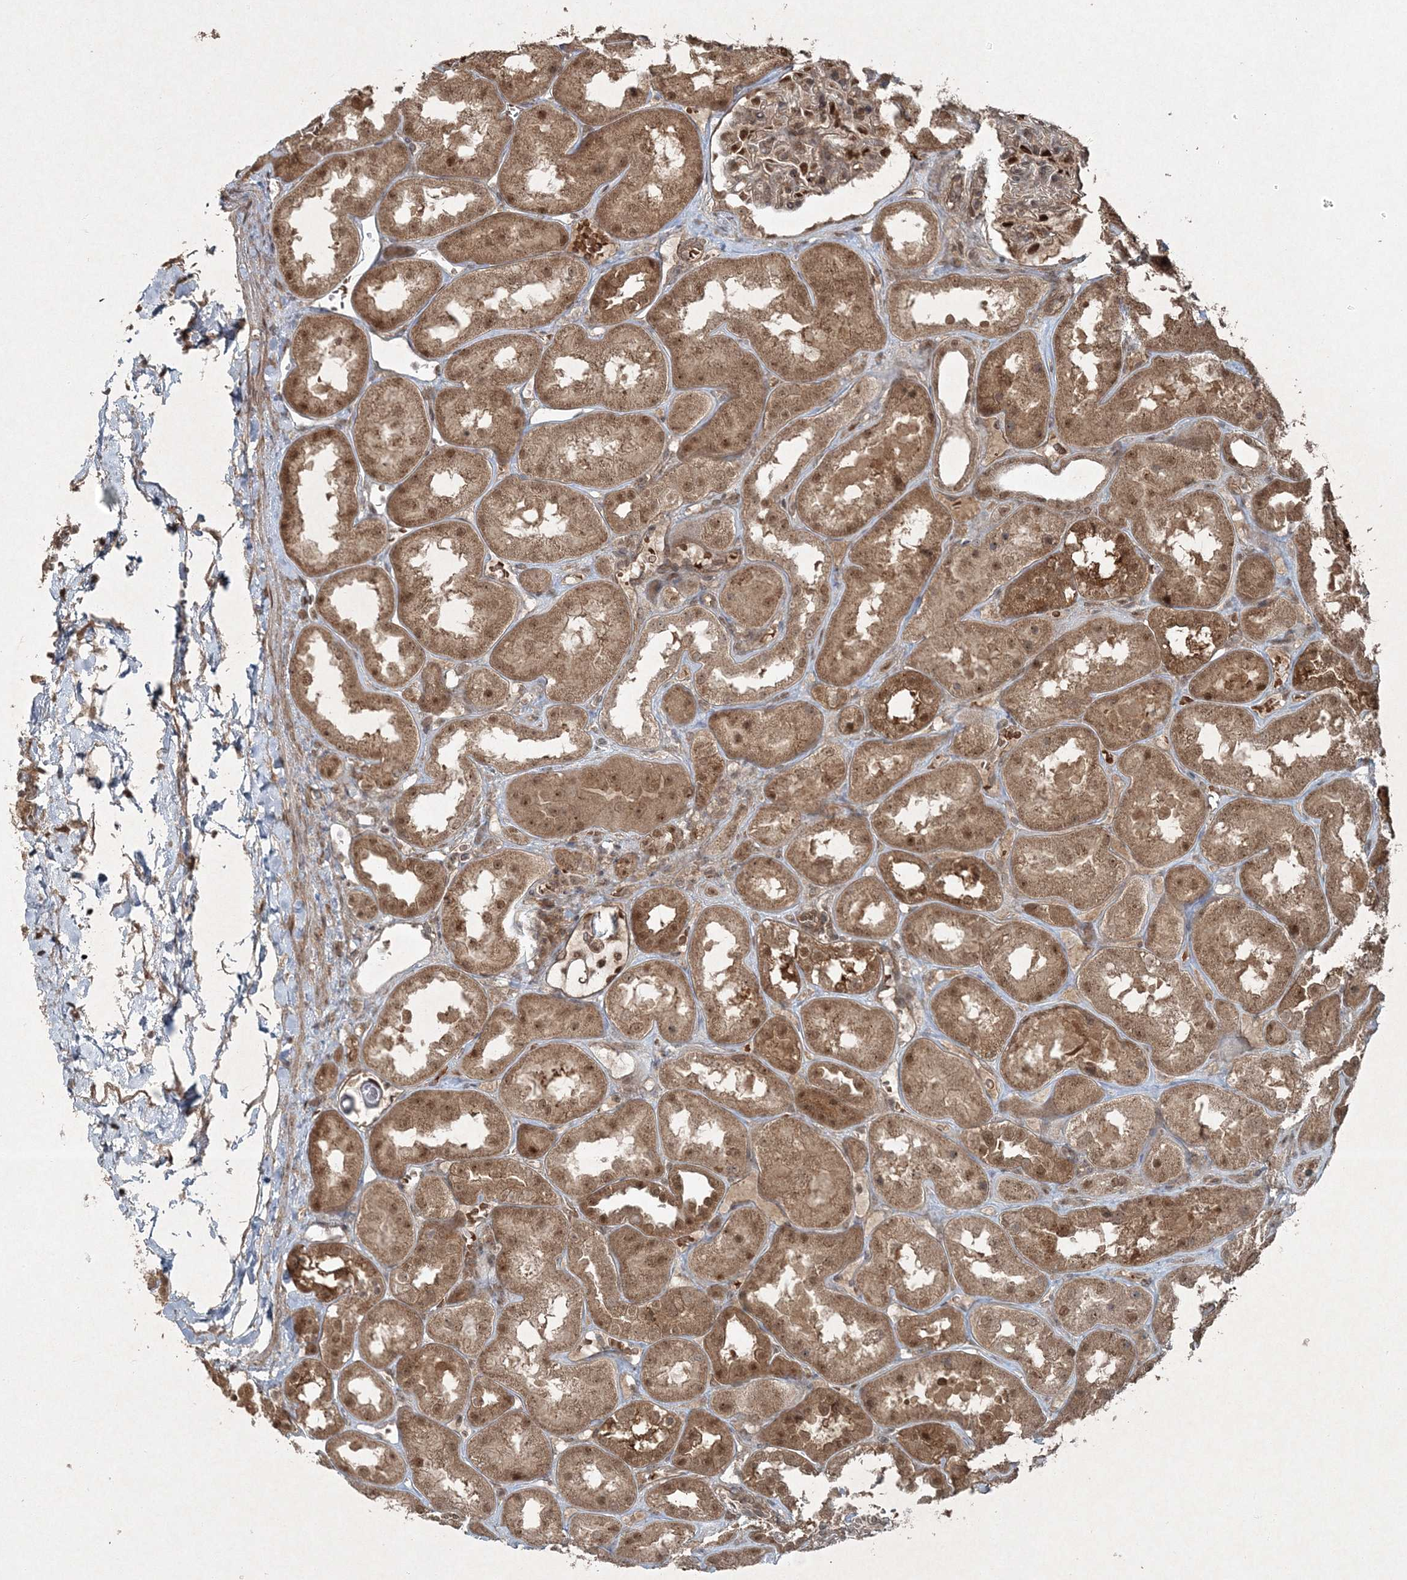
{"staining": {"intensity": "strong", "quantity": "<25%", "location": "nuclear"}, "tissue": "kidney", "cell_type": "Cells in glomeruli", "image_type": "normal", "snomed": [{"axis": "morphology", "description": "Normal tissue, NOS"}, {"axis": "topography", "description": "Kidney"}], "caption": "Protein staining demonstrates strong nuclear staining in about <25% of cells in glomeruli in benign kidney.", "gene": "FBXL17", "patient": {"sex": "male", "age": 70}}